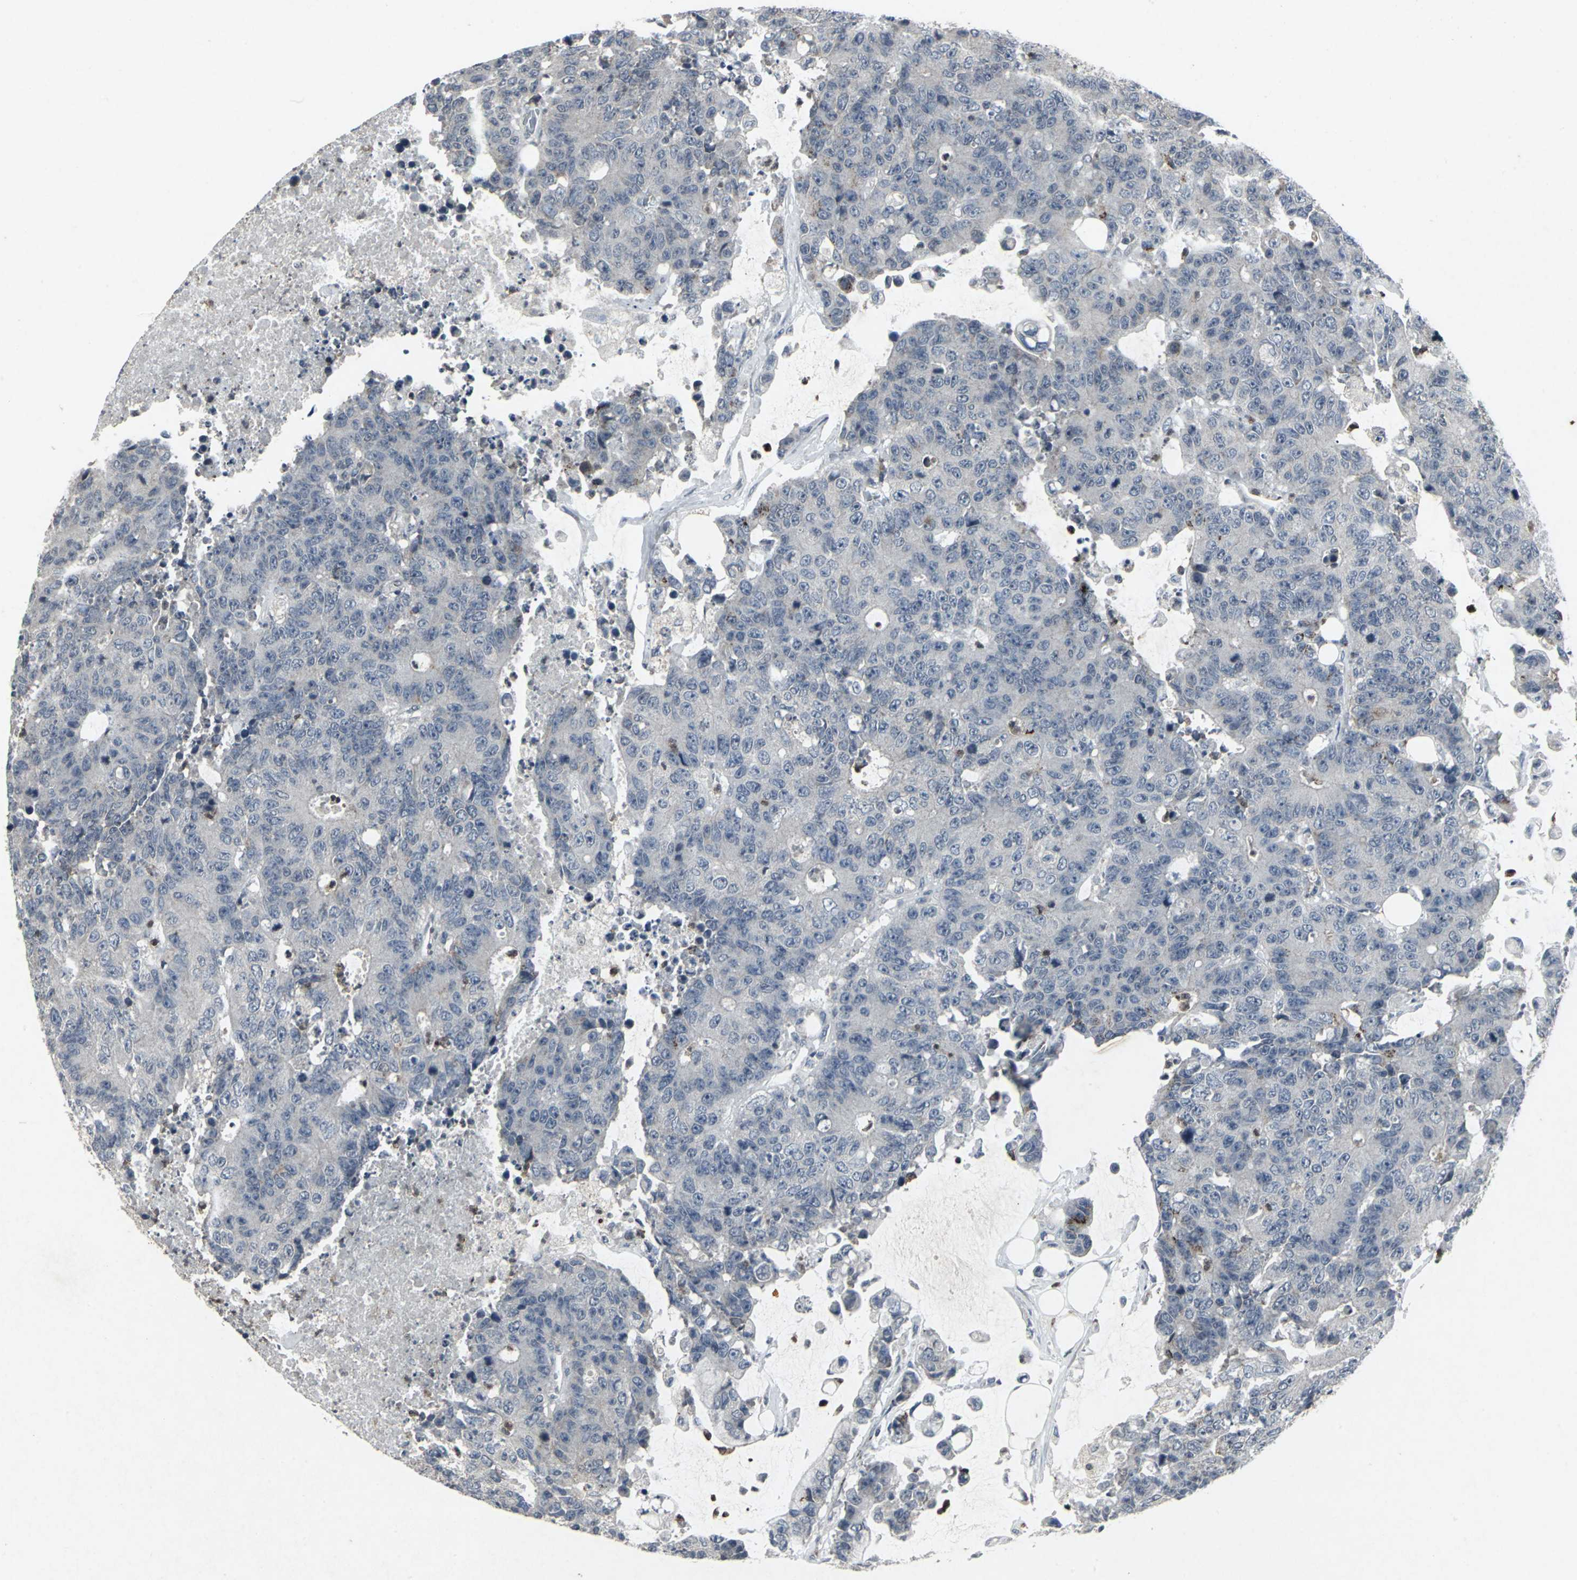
{"staining": {"intensity": "negative", "quantity": "none", "location": "none"}, "tissue": "colorectal cancer", "cell_type": "Tumor cells", "image_type": "cancer", "snomed": [{"axis": "morphology", "description": "Adenocarcinoma, NOS"}, {"axis": "topography", "description": "Colon"}], "caption": "Tumor cells are negative for brown protein staining in adenocarcinoma (colorectal).", "gene": "BMP4", "patient": {"sex": "female", "age": 86}}